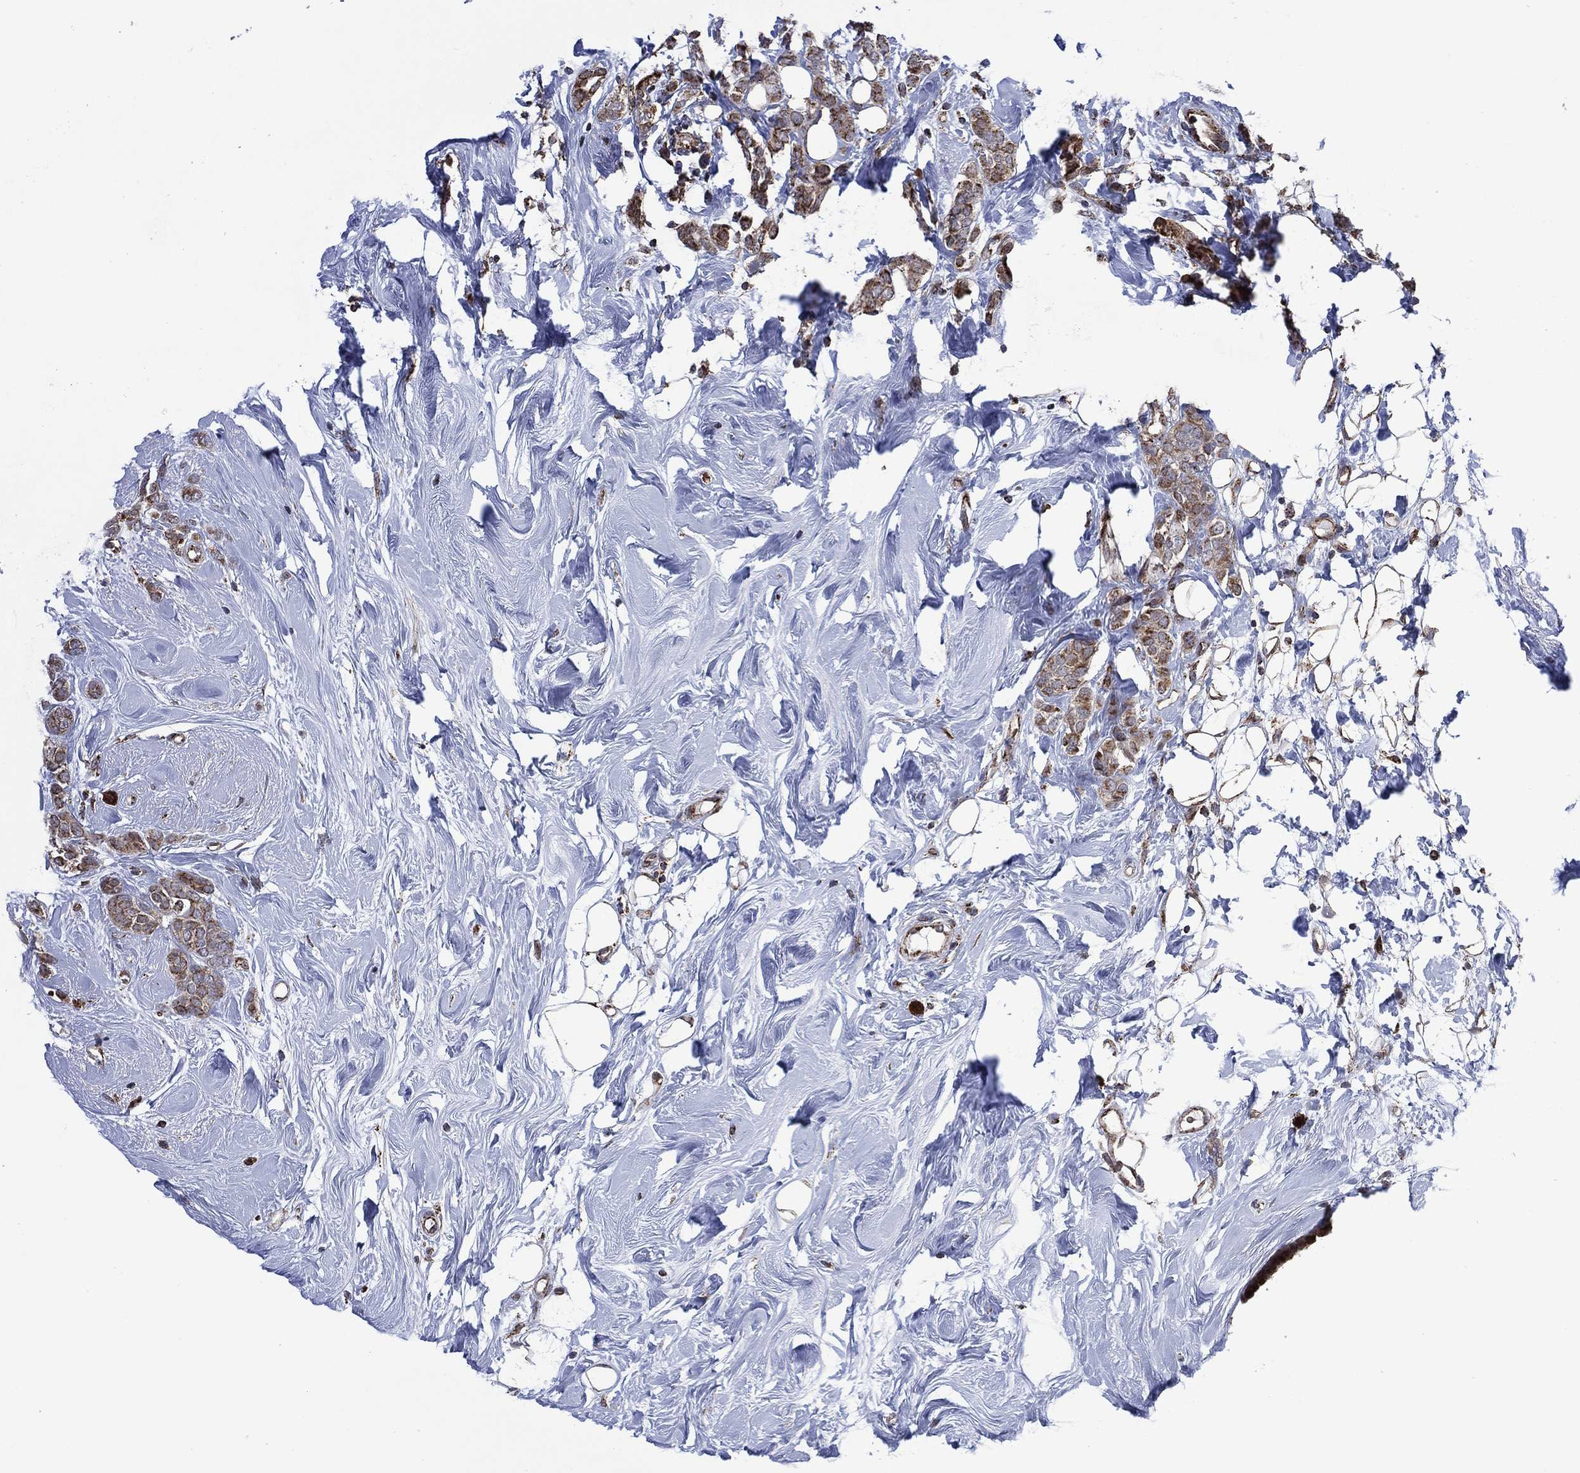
{"staining": {"intensity": "moderate", "quantity": ">75%", "location": "cytoplasmic/membranous"}, "tissue": "breast cancer", "cell_type": "Tumor cells", "image_type": "cancer", "snomed": [{"axis": "morphology", "description": "Lobular carcinoma"}, {"axis": "topography", "description": "Breast"}], "caption": "Human lobular carcinoma (breast) stained with a protein marker reveals moderate staining in tumor cells.", "gene": "HTD2", "patient": {"sex": "female", "age": 49}}